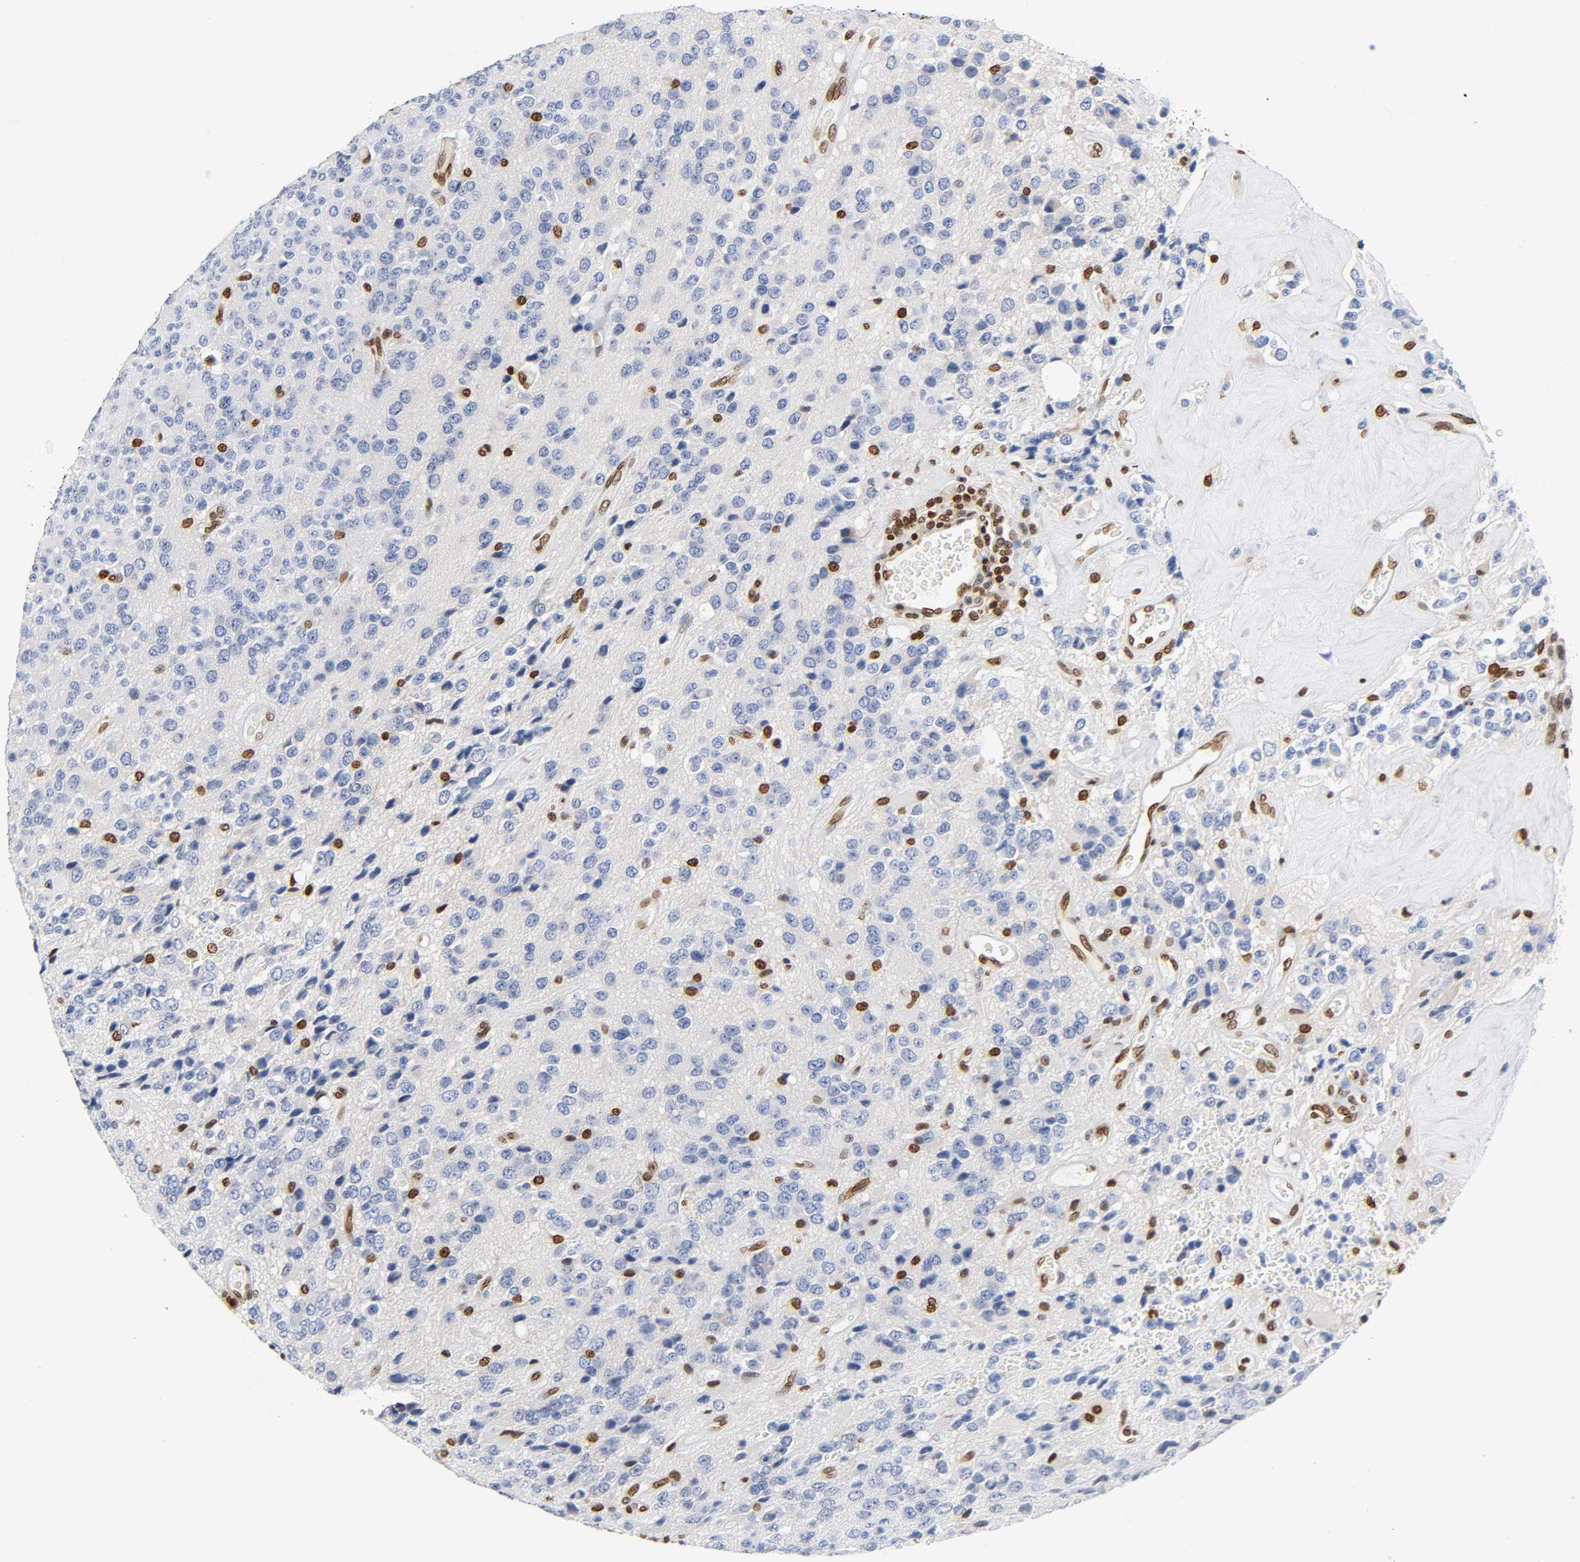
{"staining": {"intensity": "strong", "quantity": "<25%", "location": "nuclear"}, "tissue": "glioma", "cell_type": "Tumor cells", "image_type": "cancer", "snomed": [{"axis": "morphology", "description": "Glioma, malignant, High grade"}, {"axis": "topography", "description": "pancreas cauda"}], "caption": "Glioma stained with immunohistochemistry displays strong nuclear positivity in approximately <25% of tumor cells. Nuclei are stained in blue.", "gene": "HOXA6", "patient": {"sex": "male", "age": 60}}